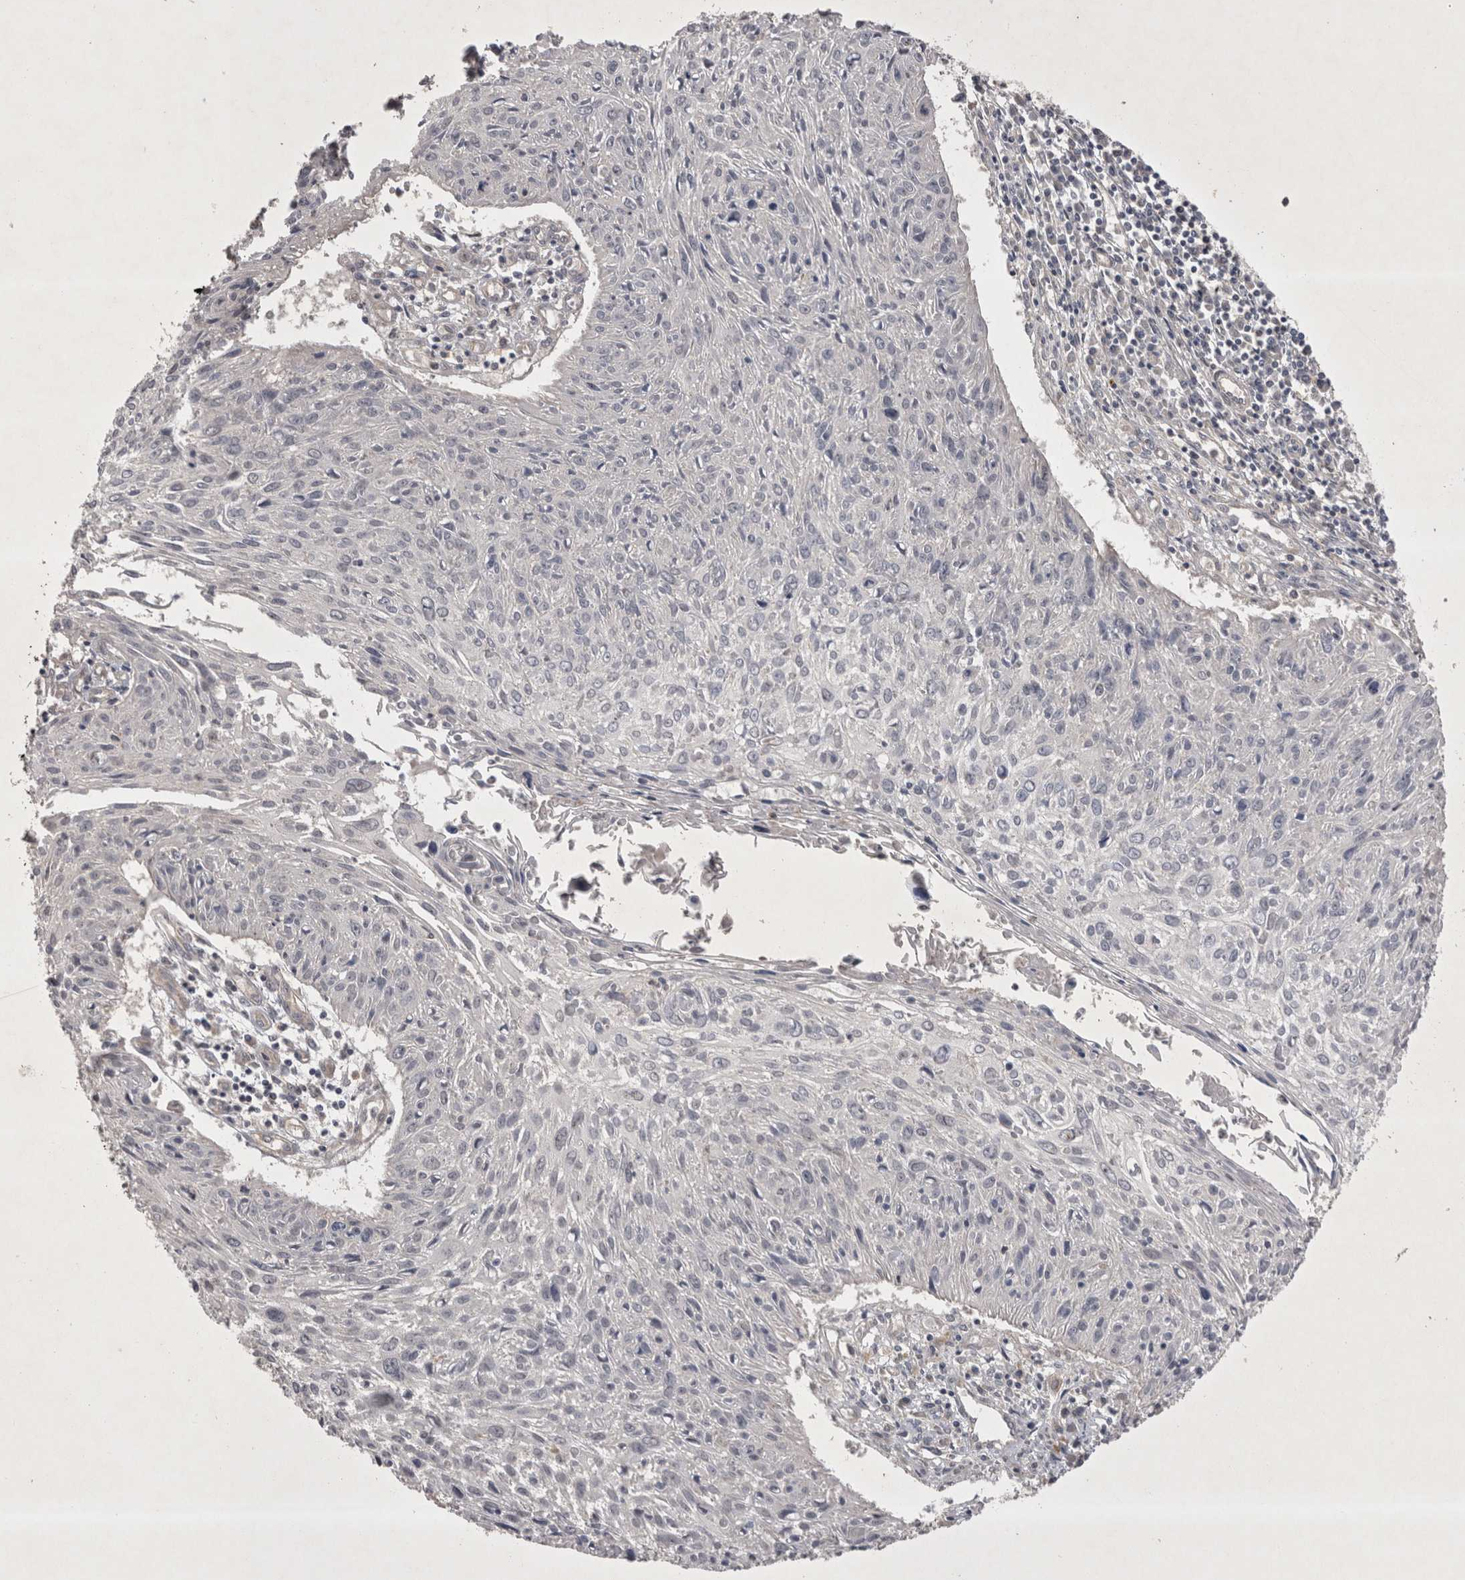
{"staining": {"intensity": "negative", "quantity": "none", "location": "none"}, "tissue": "cervical cancer", "cell_type": "Tumor cells", "image_type": "cancer", "snomed": [{"axis": "morphology", "description": "Squamous cell carcinoma, NOS"}, {"axis": "topography", "description": "Cervix"}], "caption": "Histopathology image shows no protein staining in tumor cells of cervical cancer tissue. (Immunohistochemistry (ihc), brightfield microscopy, high magnification).", "gene": "CTBS", "patient": {"sex": "female", "age": 51}}